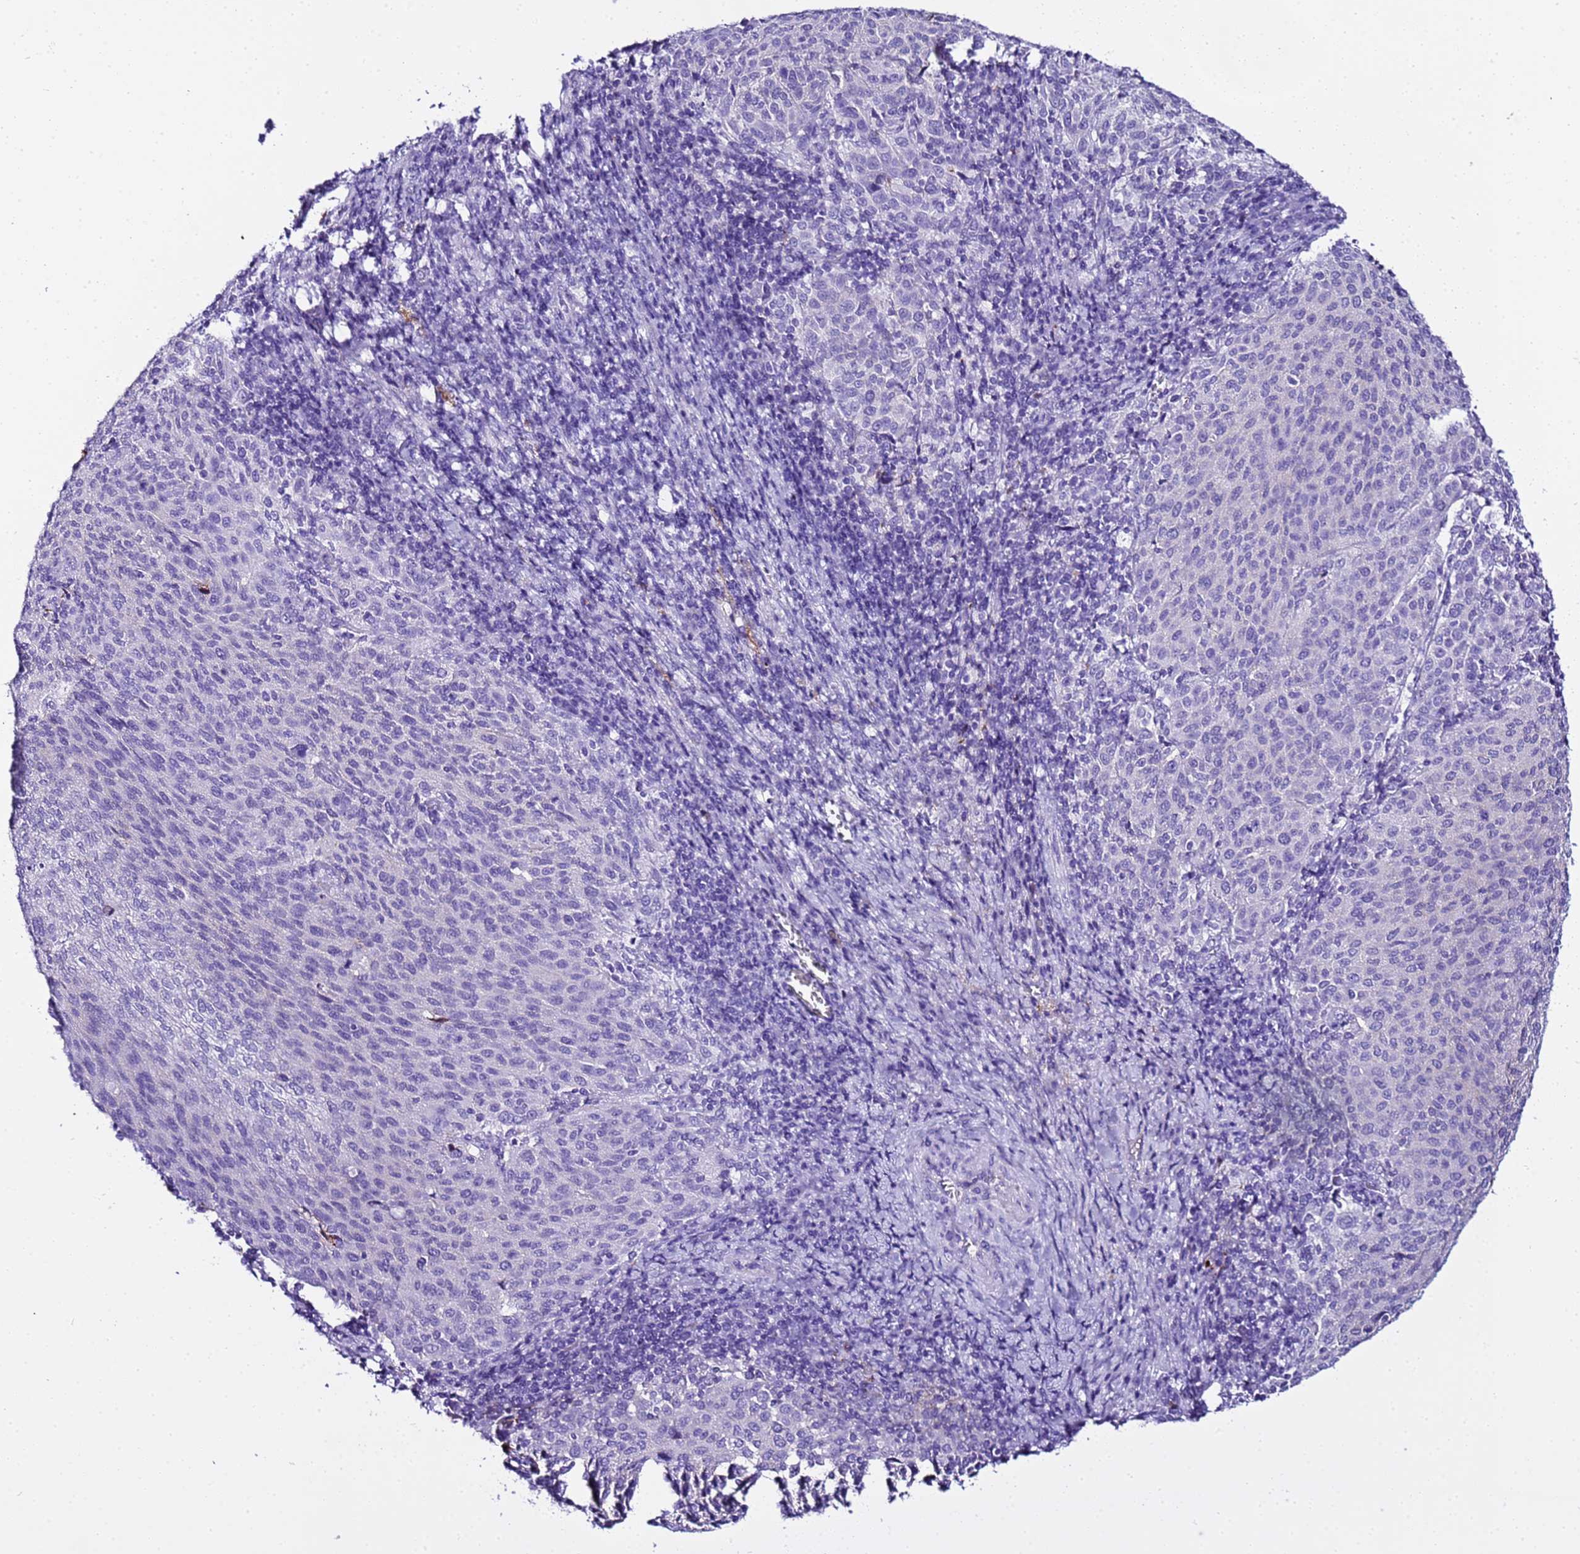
{"staining": {"intensity": "negative", "quantity": "none", "location": "none"}, "tissue": "cervical cancer", "cell_type": "Tumor cells", "image_type": "cancer", "snomed": [{"axis": "morphology", "description": "Squamous cell carcinoma, NOS"}, {"axis": "topography", "description": "Cervix"}], "caption": "Cervical squamous cell carcinoma stained for a protein using immunohistochemistry (IHC) exhibits no positivity tumor cells.", "gene": "CFHR2", "patient": {"sex": "female", "age": 46}}